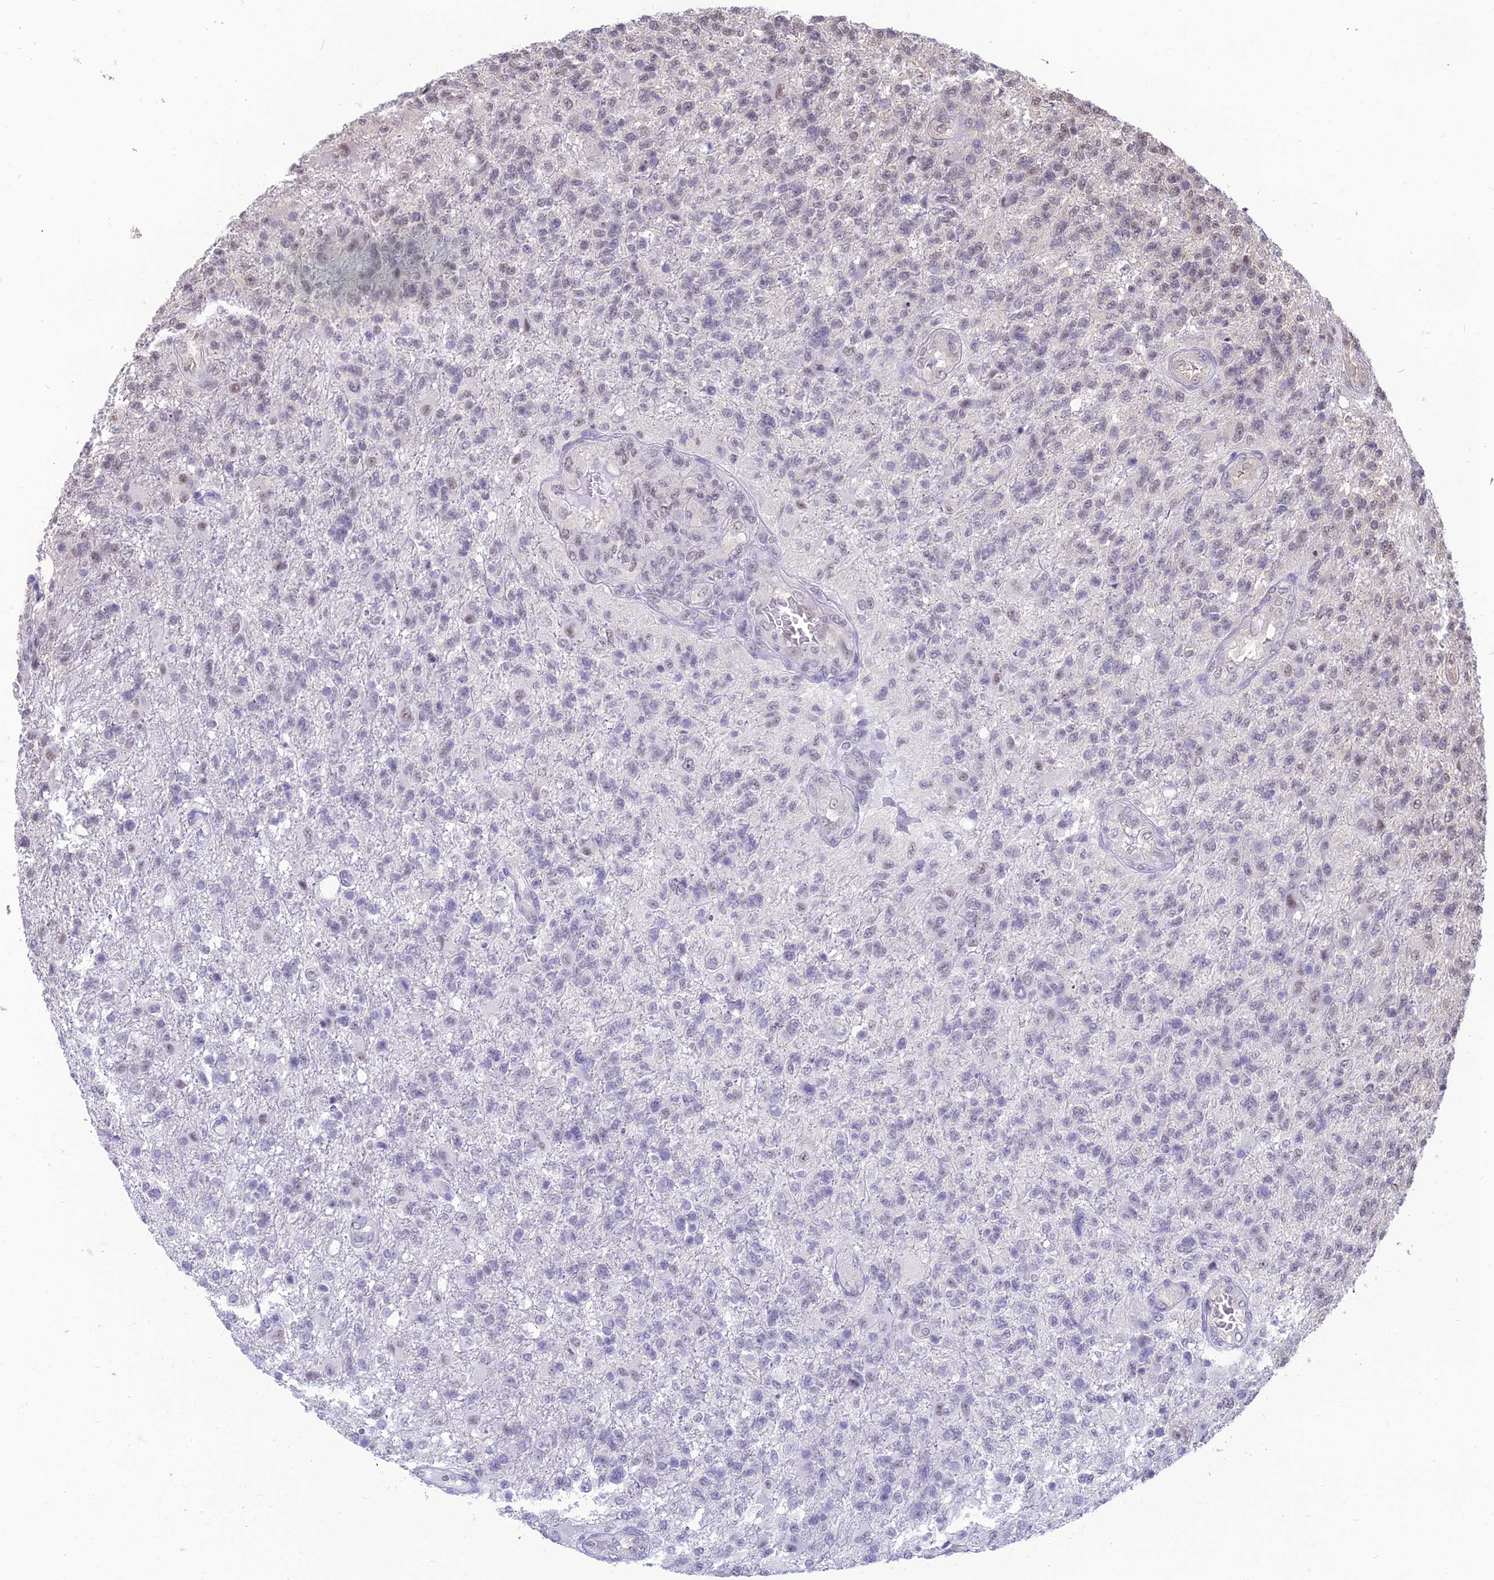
{"staining": {"intensity": "weak", "quantity": "<25%", "location": "nuclear"}, "tissue": "glioma", "cell_type": "Tumor cells", "image_type": "cancer", "snomed": [{"axis": "morphology", "description": "Glioma, malignant, High grade"}, {"axis": "topography", "description": "Brain"}], "caption": "Photomicrograph shows no significant protein expression in tumor cells of high-grade glioma (malignant).", "gene": "SRSF7", "patient": {"sex": "male", "age": 56}}